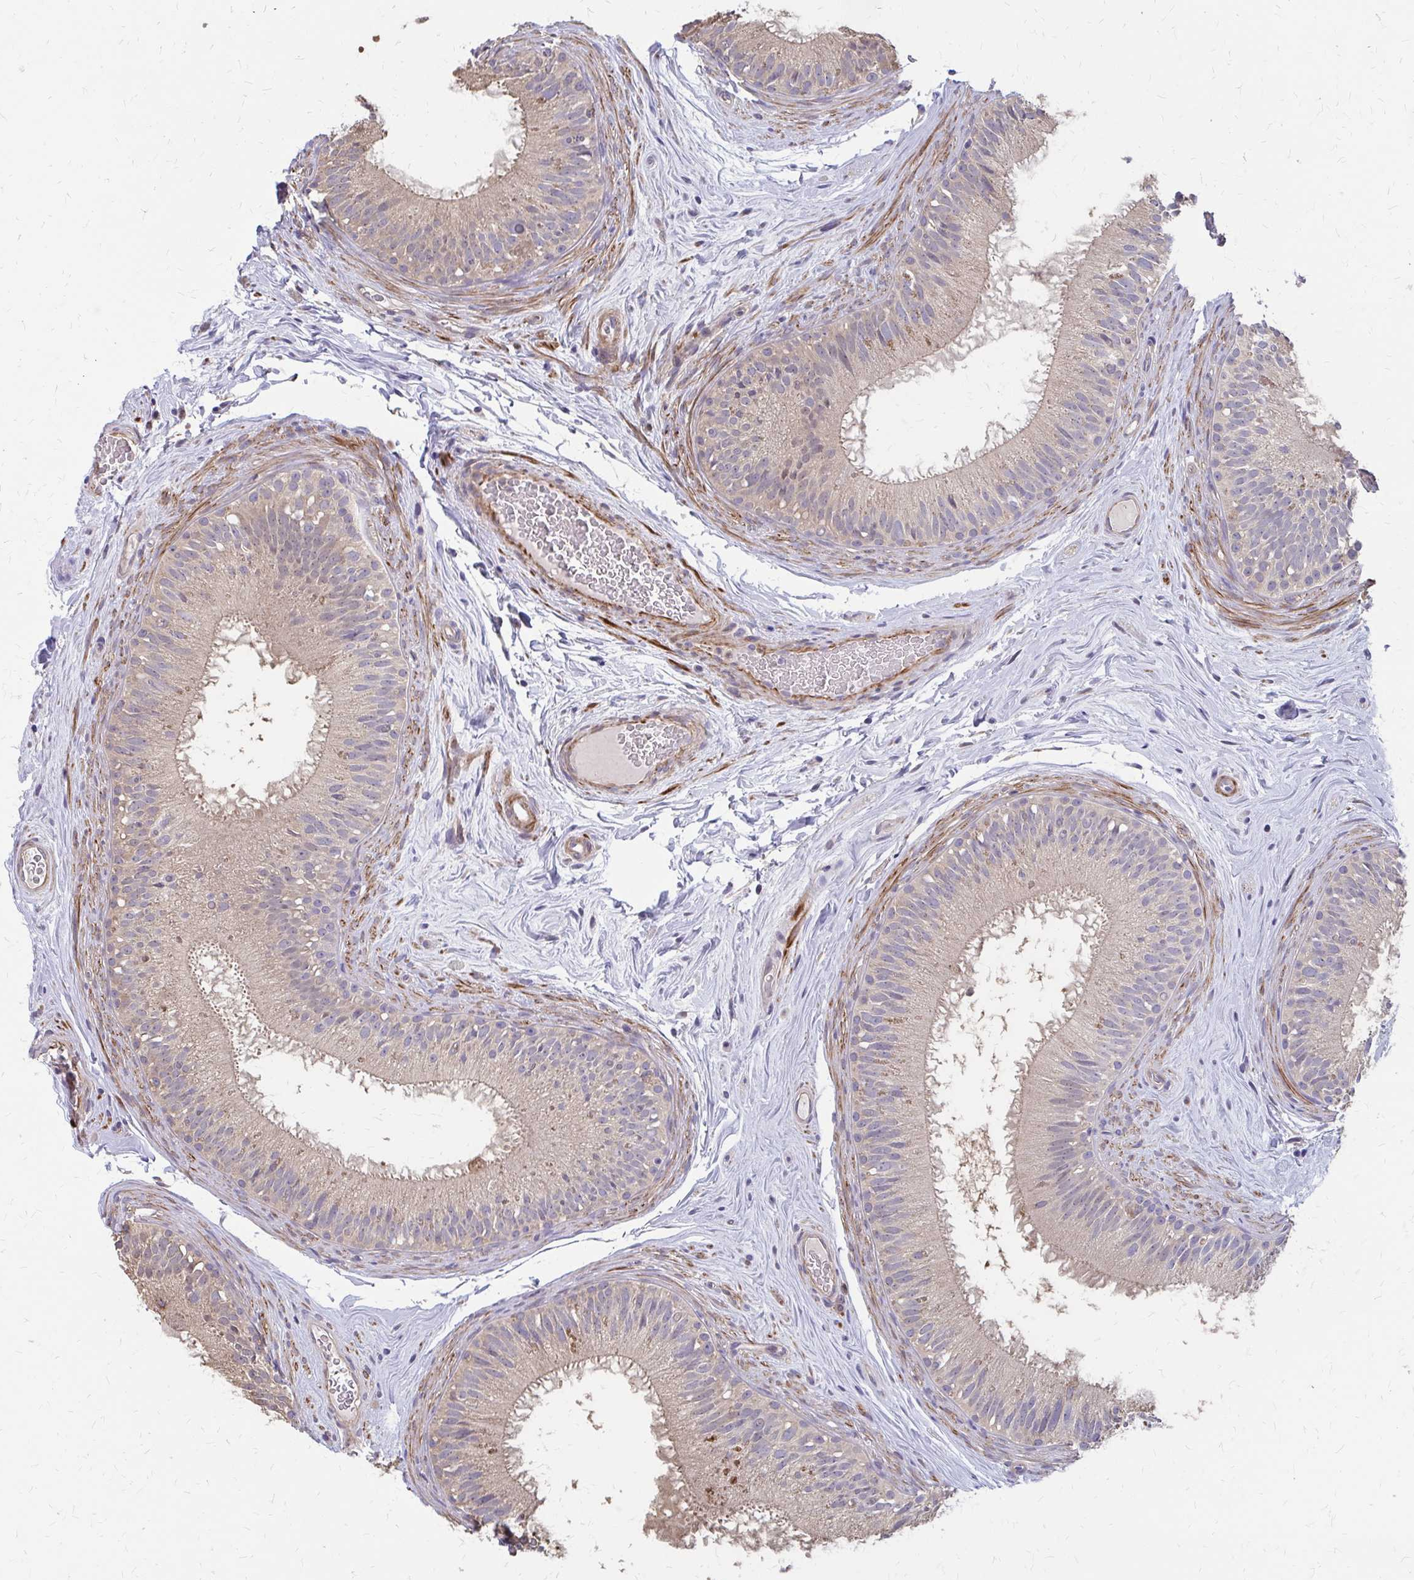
{"staining": {"intensity": "moderate", "quantity": "<25%", "location": "cytoplasmic/membranous"}, "tissue": "epididymis", "cell_type": "Glandular cells", "image_type": "normal", "snomed": [{"axis": "morphology", "description": "Normal tissue, NOS"}, {"axis": "topography", "description": "Epididymis"}], "caption": "A micrograph showing moderate cytoplasmic/membranous staining in about <25% of glandular cells in normal epididymis, as visualized by brown immunohistochemical staining.", "gene": "IFI44L", "patient": {"sex": "male", "age": 44}}